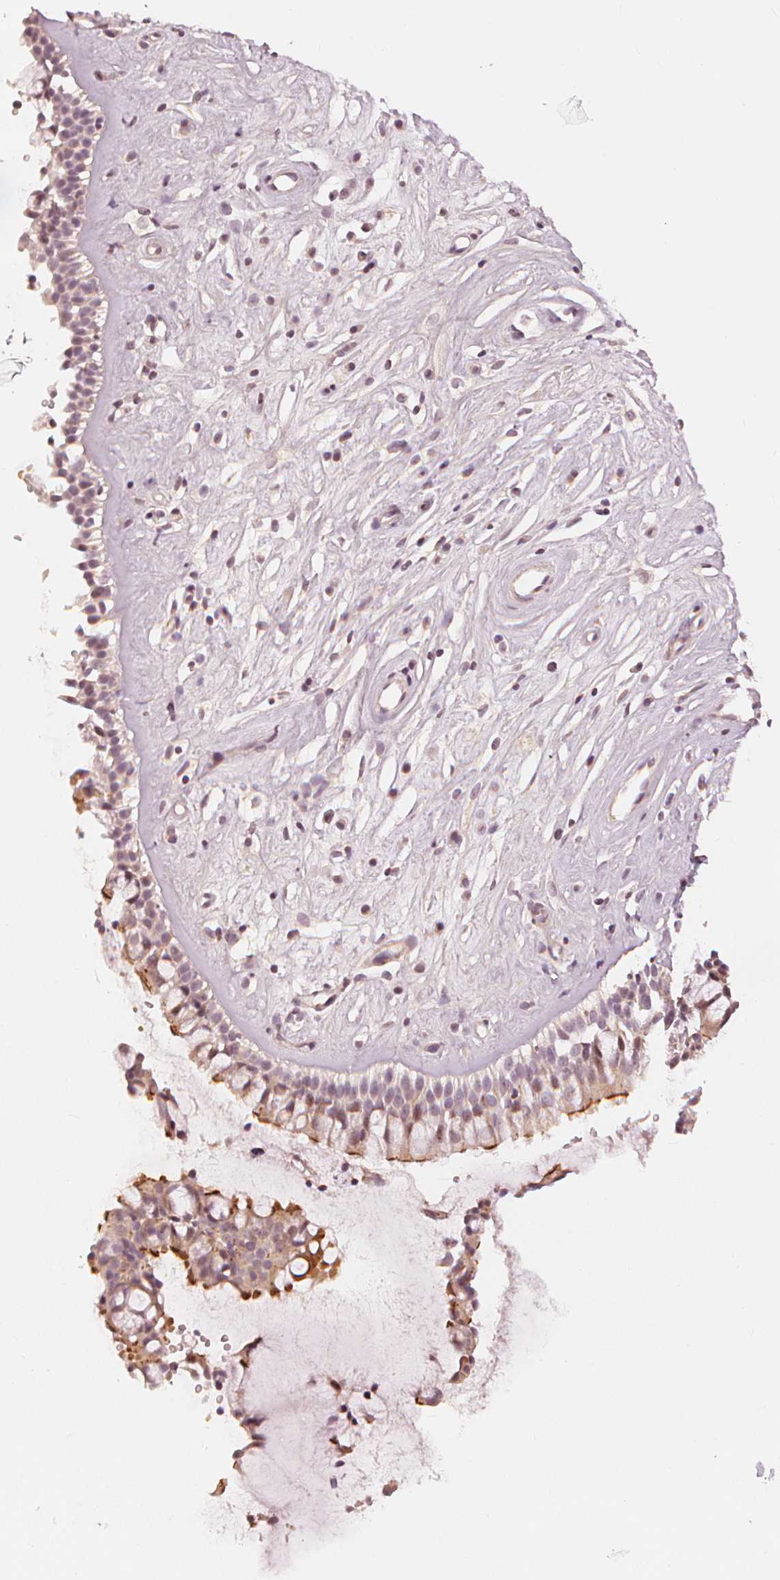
{"staining": {"intensity": "weak", "quantity": "25%-75%", "location": "cytoplasmic/membranous,nuclear"}, "tissue": "nasopharynx", "cell_type": "Respiratory epithelial cells", "image_type": "normal", "snomed": [{"axis": "morphology", "description": "Normal tissue, NOS"}, {"axis": "topography", "description": "Nasopharynx"}], "caption": "Protein staining of unremarkable nasopharynx demonstrates weak cytoplasmic/membranous,nuclear expression in approximately 25%-75% of respiratory epithelial cells. The staining was performed using DAB to visualize the protein expression in brown, while the nuclei were stained in blue with hematoxylin (Magnification: 20x).", "gene": "SLC34A1", "patient": {"sex": "male", "age": 32}}